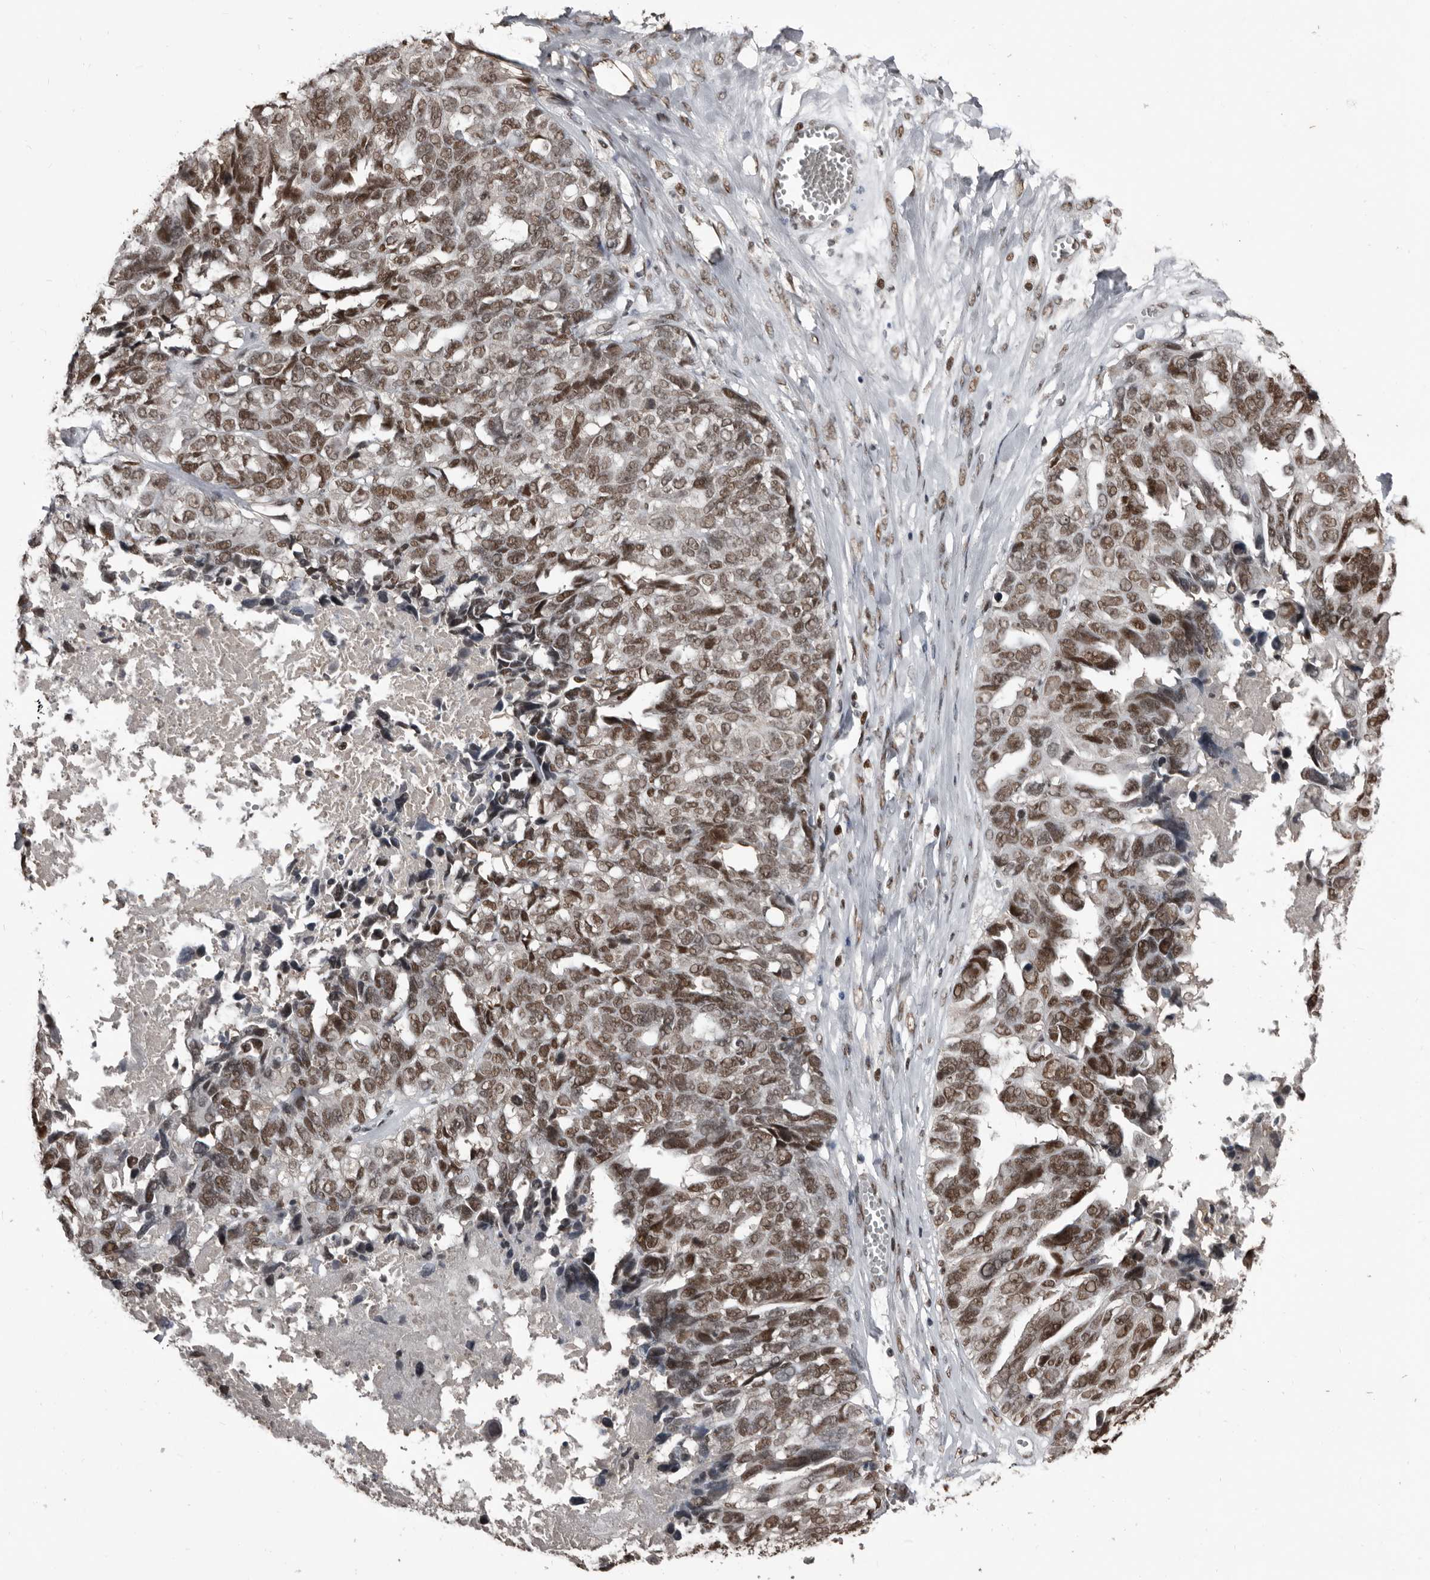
{"staining": {"intensity": "moderate", "quantity": ">75%", "location": "nuclear"}, "tissue": "ovarian cancer", "cell_type": "Tumor cells", "image_type": "cancer", "snomed": [{"axis": "morphology", "description": "Cystadenocarcinoma, serous, NOS"}, {"axis": "topography", "description": "Ovary"}], "caption": "Immunohistochemistry photomicrograph of ovarian cancer (serous cystadenocarcinoma) stained for a protein (brown), which shows medium levels of moderate nuclear staining in about >75% of tumor cells.", "gene": "CHD1L", "patient": {"sex": "female", "age": 79}}